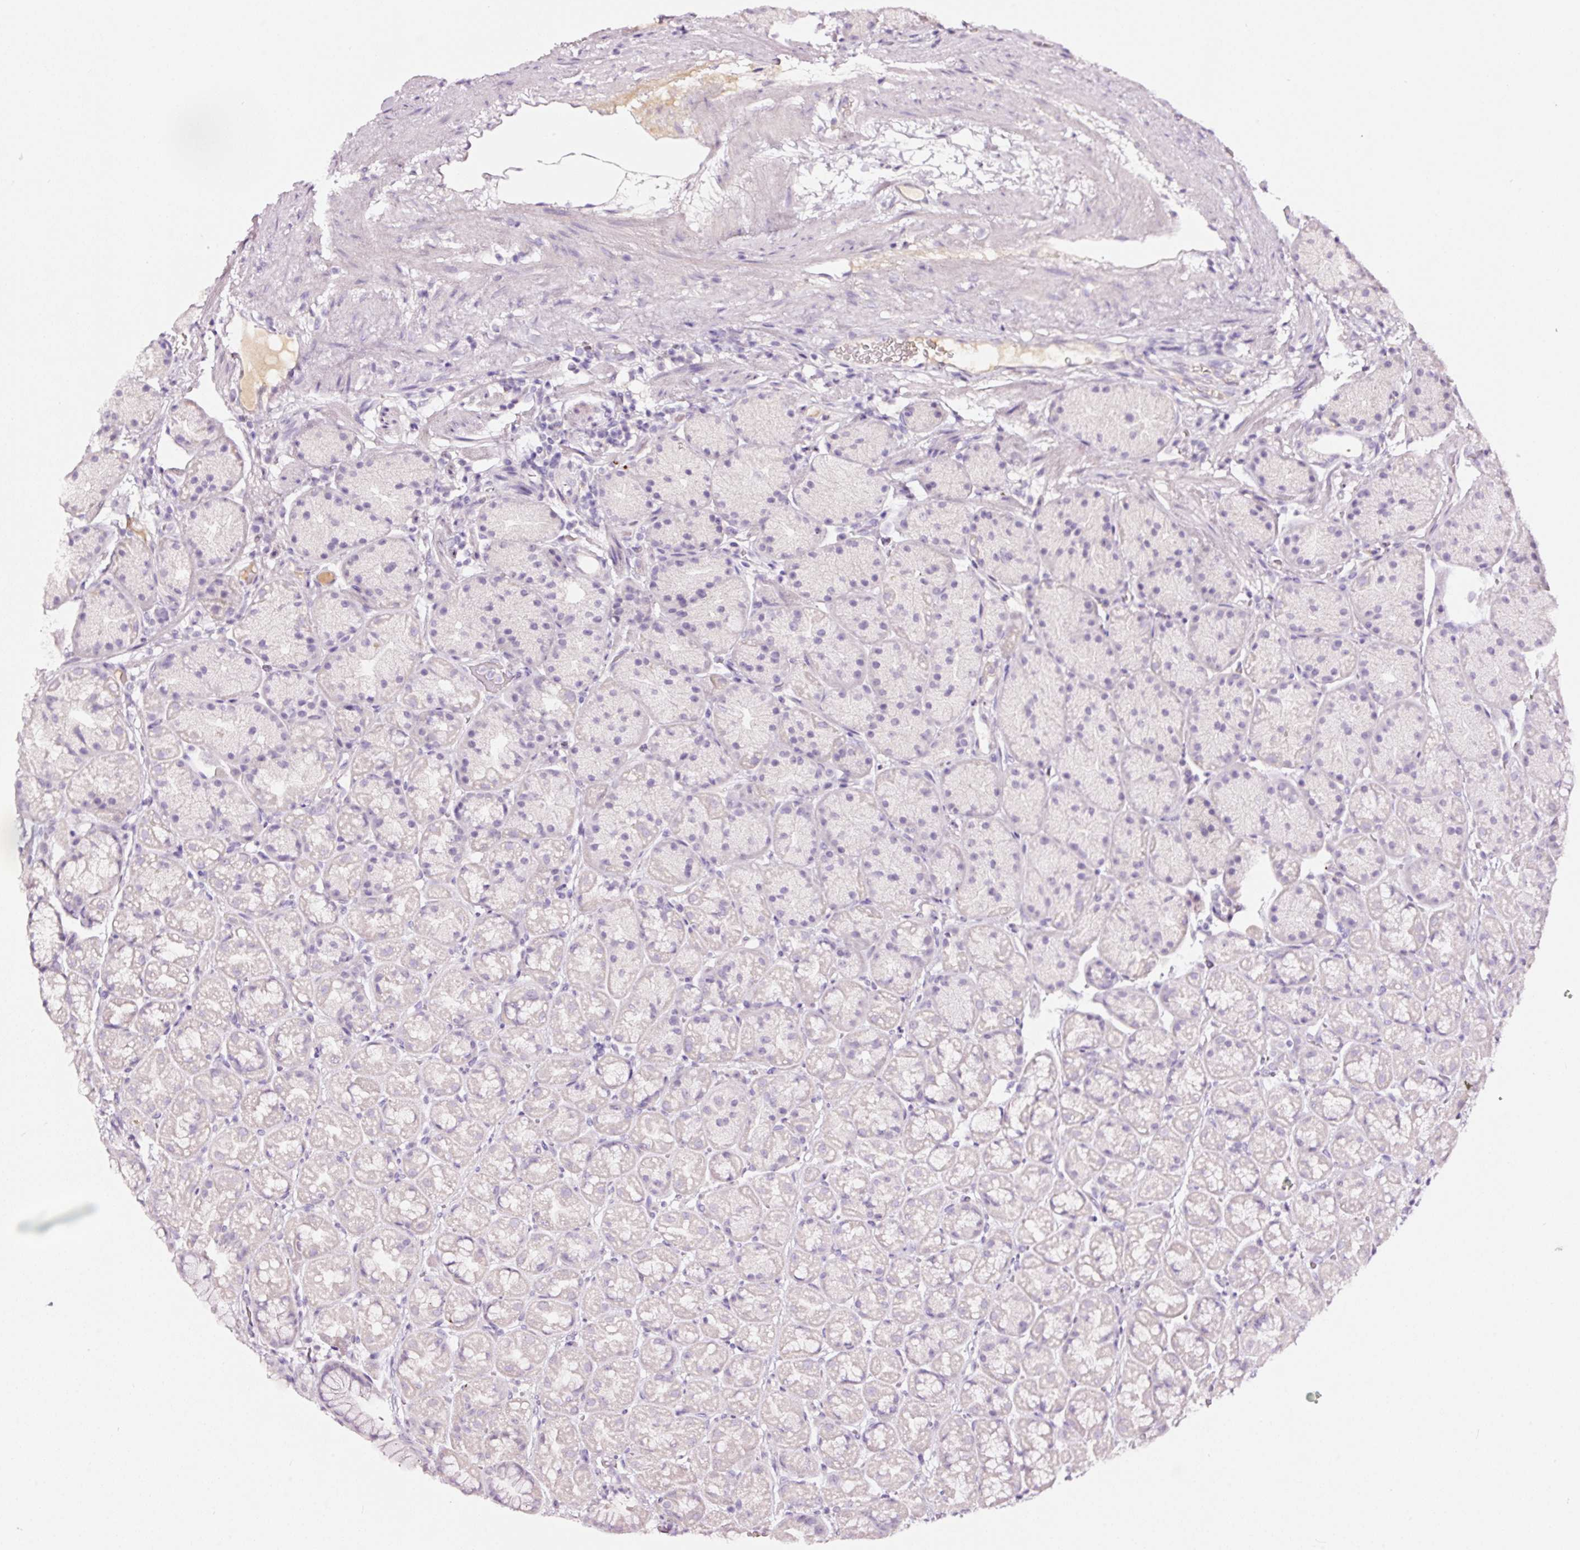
{"staining": {"intensity": "negative", "quantity": "none", "location": "none"}, "tissue": "stomach", "cell_type": "Glandular cells", "image_type": "normal", "snomed": [{"axis": "morphology", "description": "Normal tissue, NOS"}, {"axis": "topography", "description": "Stomach, lower"}], "caption": "This is a image of IHC staining of benign stomach, which shows no staining in glandular cells.", "gene": "LAMP3", "patient": {"sex": "male", "age": 67}}